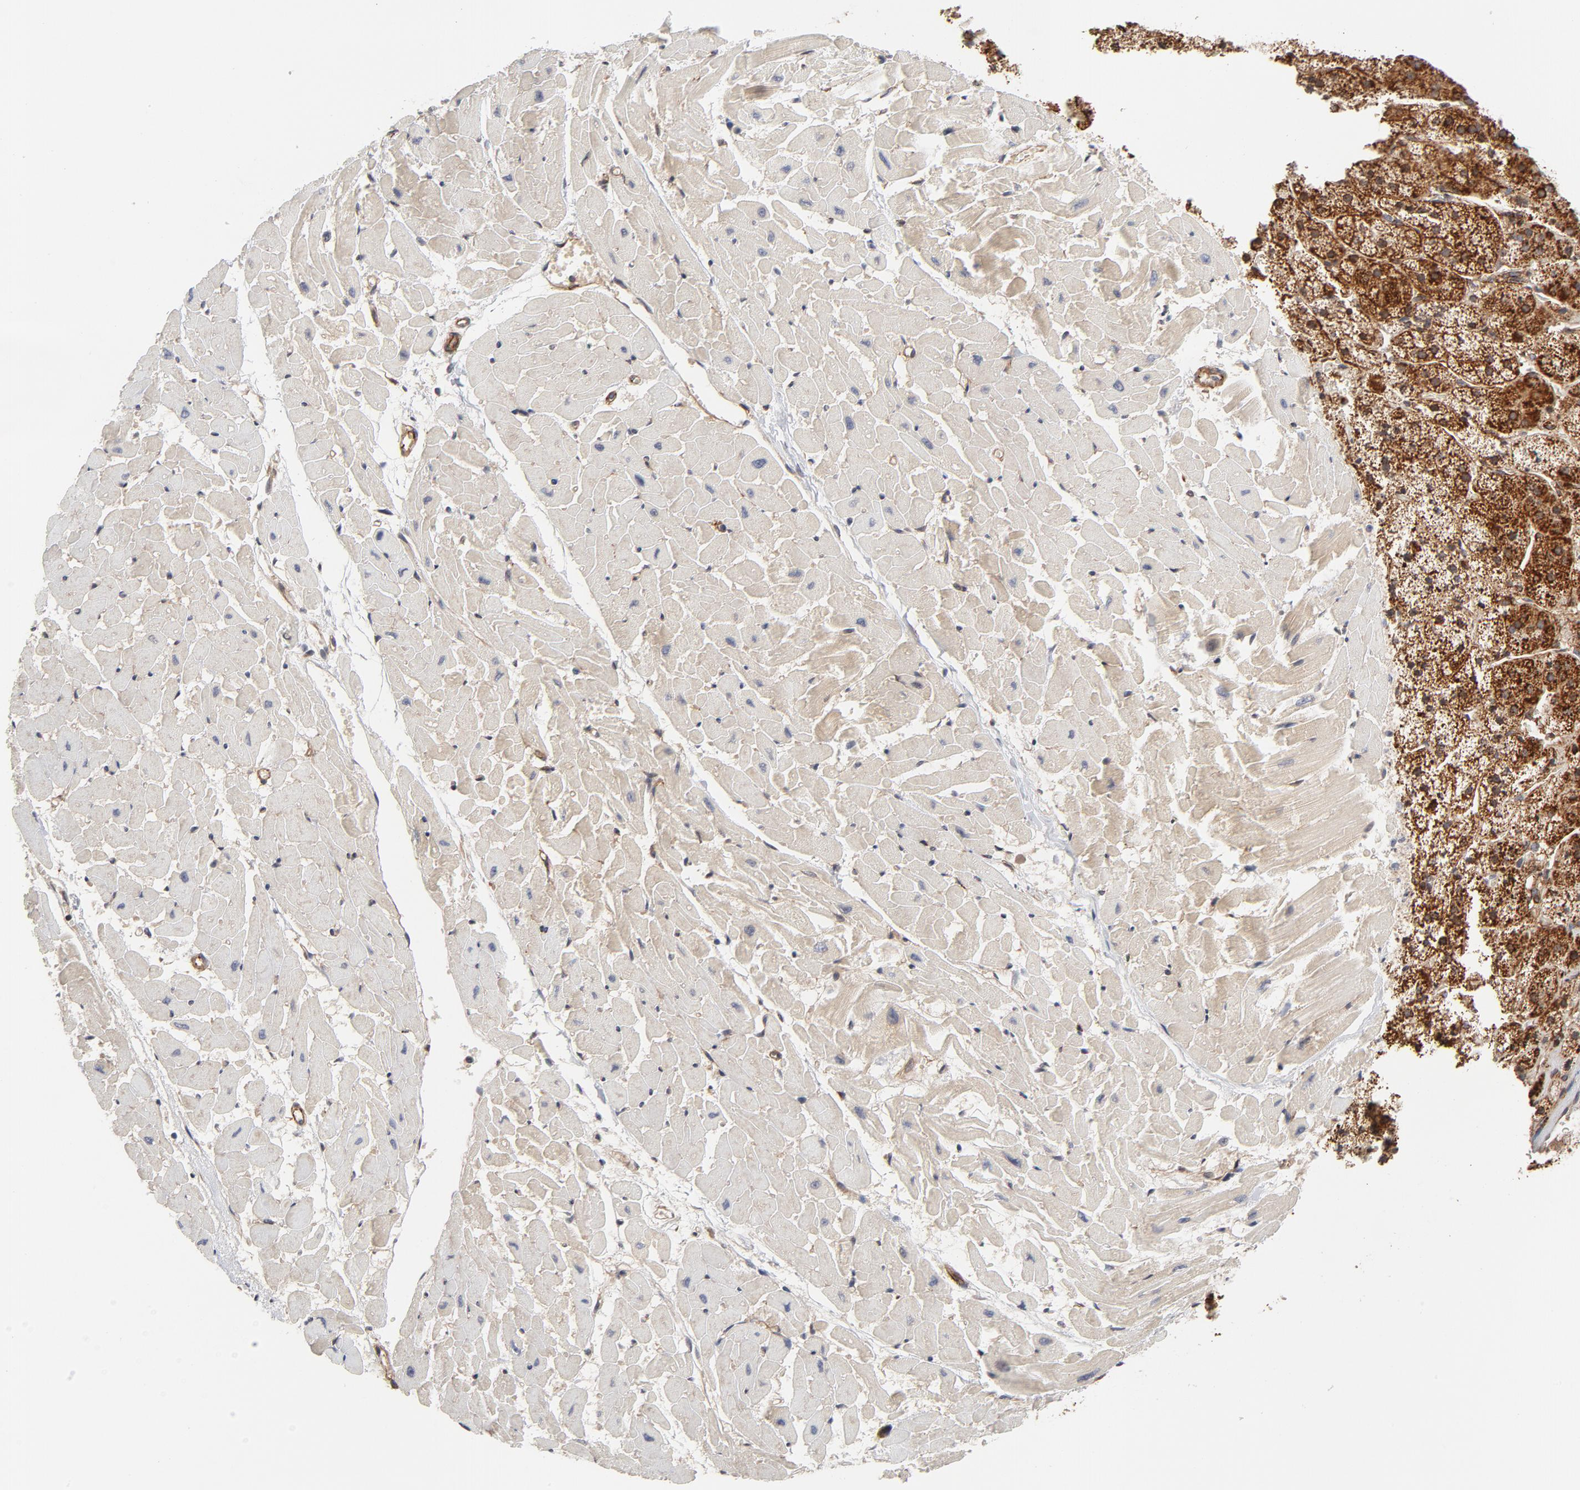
{"staining": {"intensity": "weak", "quantity": ">75%", "location": "cytoplasmic/membranous"}, "tissue": "heart muscle", "cell_type": "Cardiomyocytes", "image_type": "normal", "snomed": [{"axis": "morphology", "description": "Normal tissue, NOS"}, {"axis": "topography", "description": "Heart"}], "caption": "Protein staining exhibits weak cytoplasmic/membranous positivity in about >75% of cardiomyocytes in benign heart muscle.", "gene": "DNAAF2", "patient": {"sex": "female", "age": 19}}